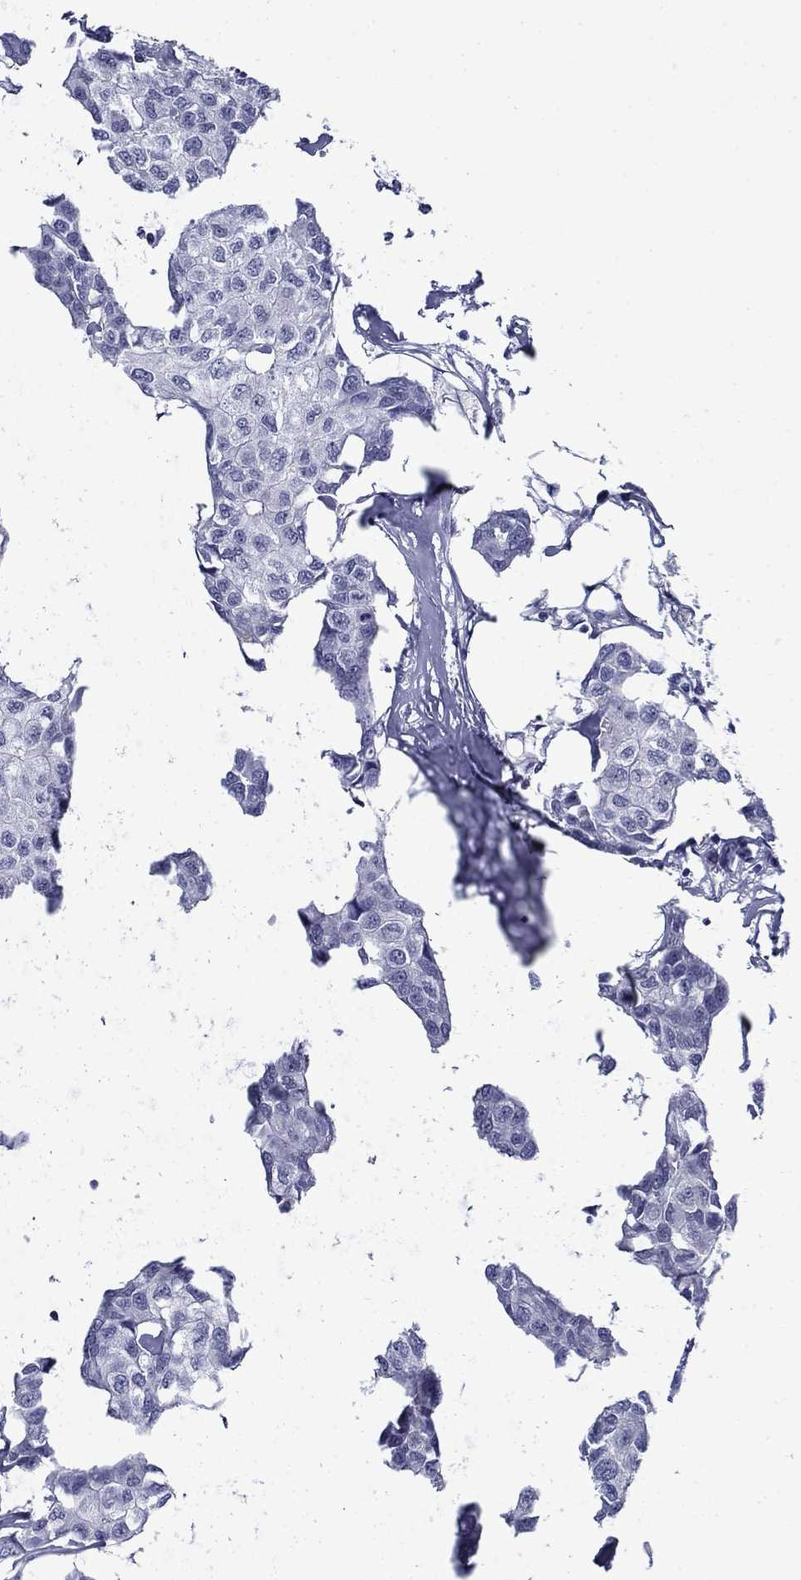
{"staining": {"intensity": "negative", "quantity": "none", "location": "none"}, "tissue": "breast cancer", "cell_type": "Tumor cells", "image_type": "cancer", "snomed": [{"axis": "morphology", "description": "Duct carcinoma"}, {"axis": "topography", "description": "Breast"}], "caption": "Immunohistochemistry photomicrograph of neoplastic tissue: human breast cancer (invasive ductal carcinoma) stained with DAB exhibits no significant protein positivity in tumor cells.", "gene": "C4orf19", "patient": {"sex": "female", "age": 80}}